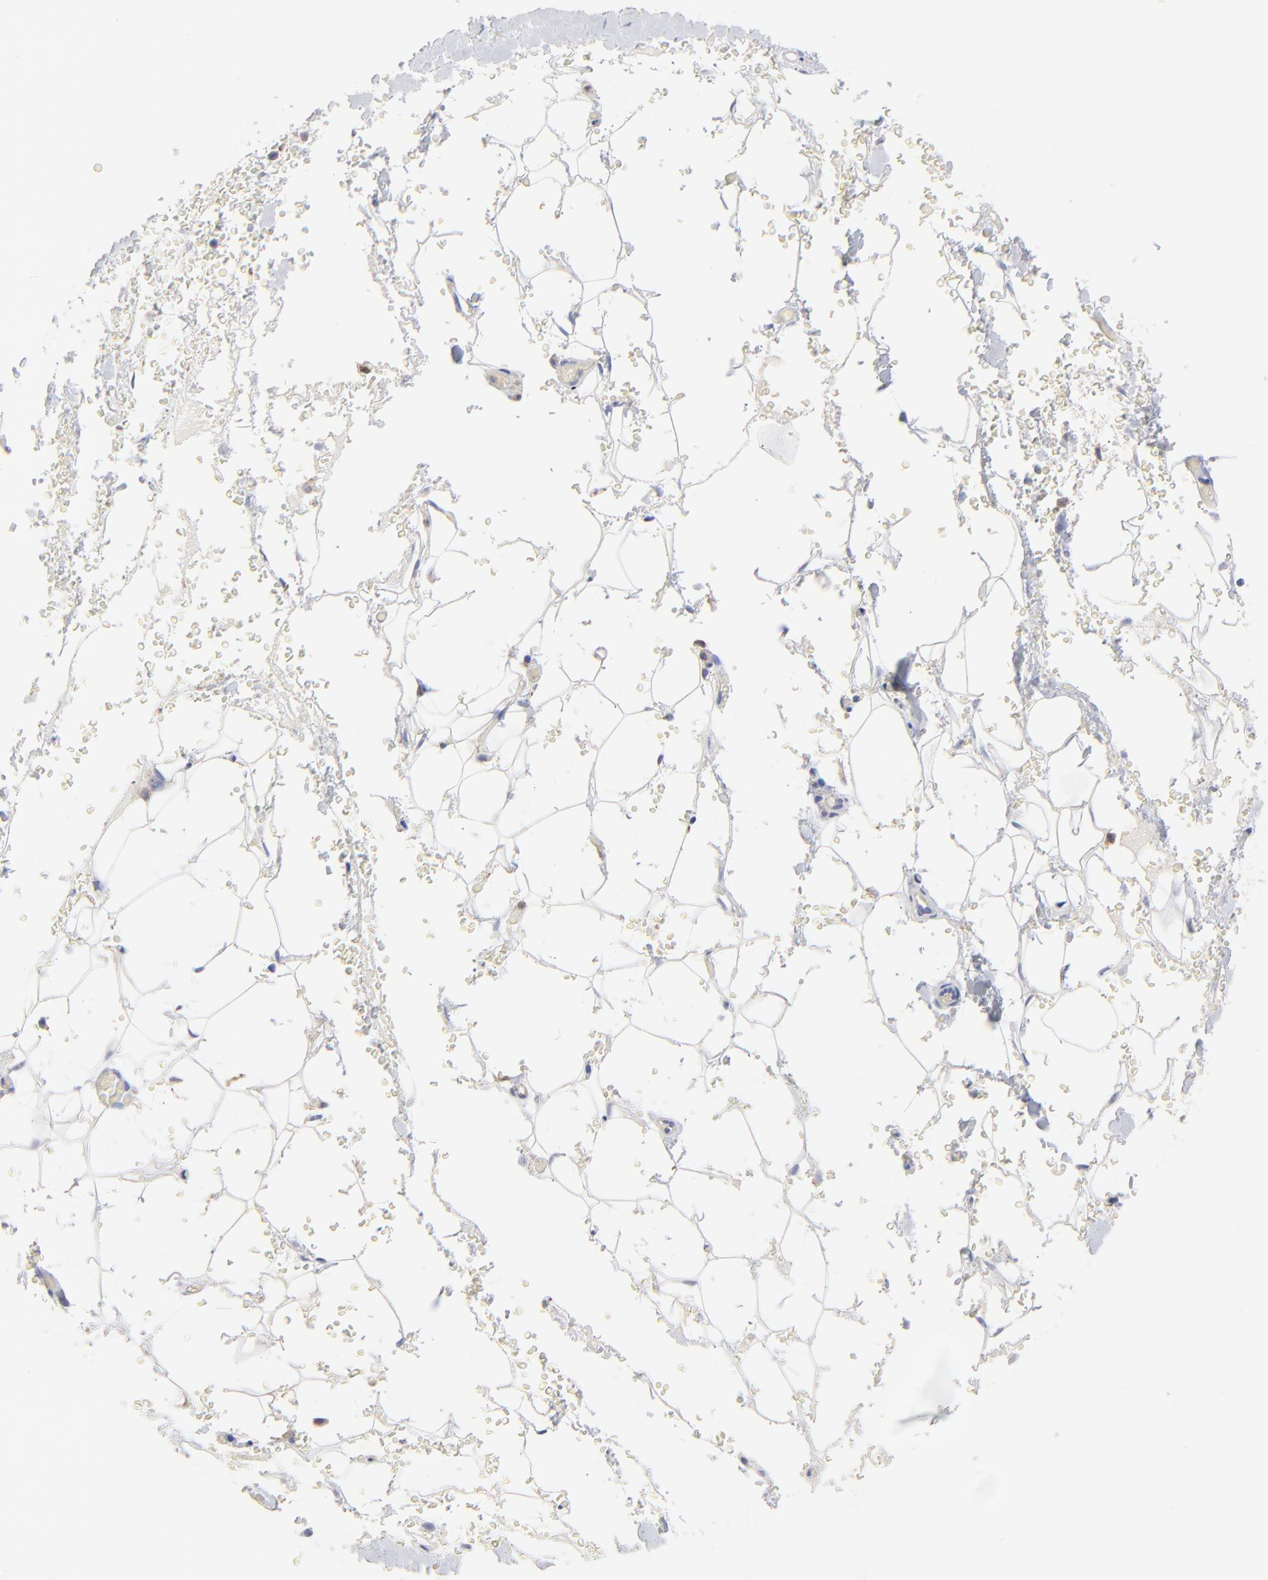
{"staining": {"intensity": "negative", "quantity": "none", "location": "none"}, "tissue": "adipose tissue", "cell_type": "Adipocytes", "image_type": "normal", "snomed": [{"axis": "morphology", "description": "Normal tissue, NOS"}, {"axis": "morphology", "description": "Inflammation, NOS"}, {"axis": "topography", "description": "Breast"}], "caption": "This is a photomicrograph of IHC staining of unremarkable adipose tissue, which shows no expression in adipocytes.", "gene": "PPFIBP2", "patient": {"sex": "female", "age": 65}}